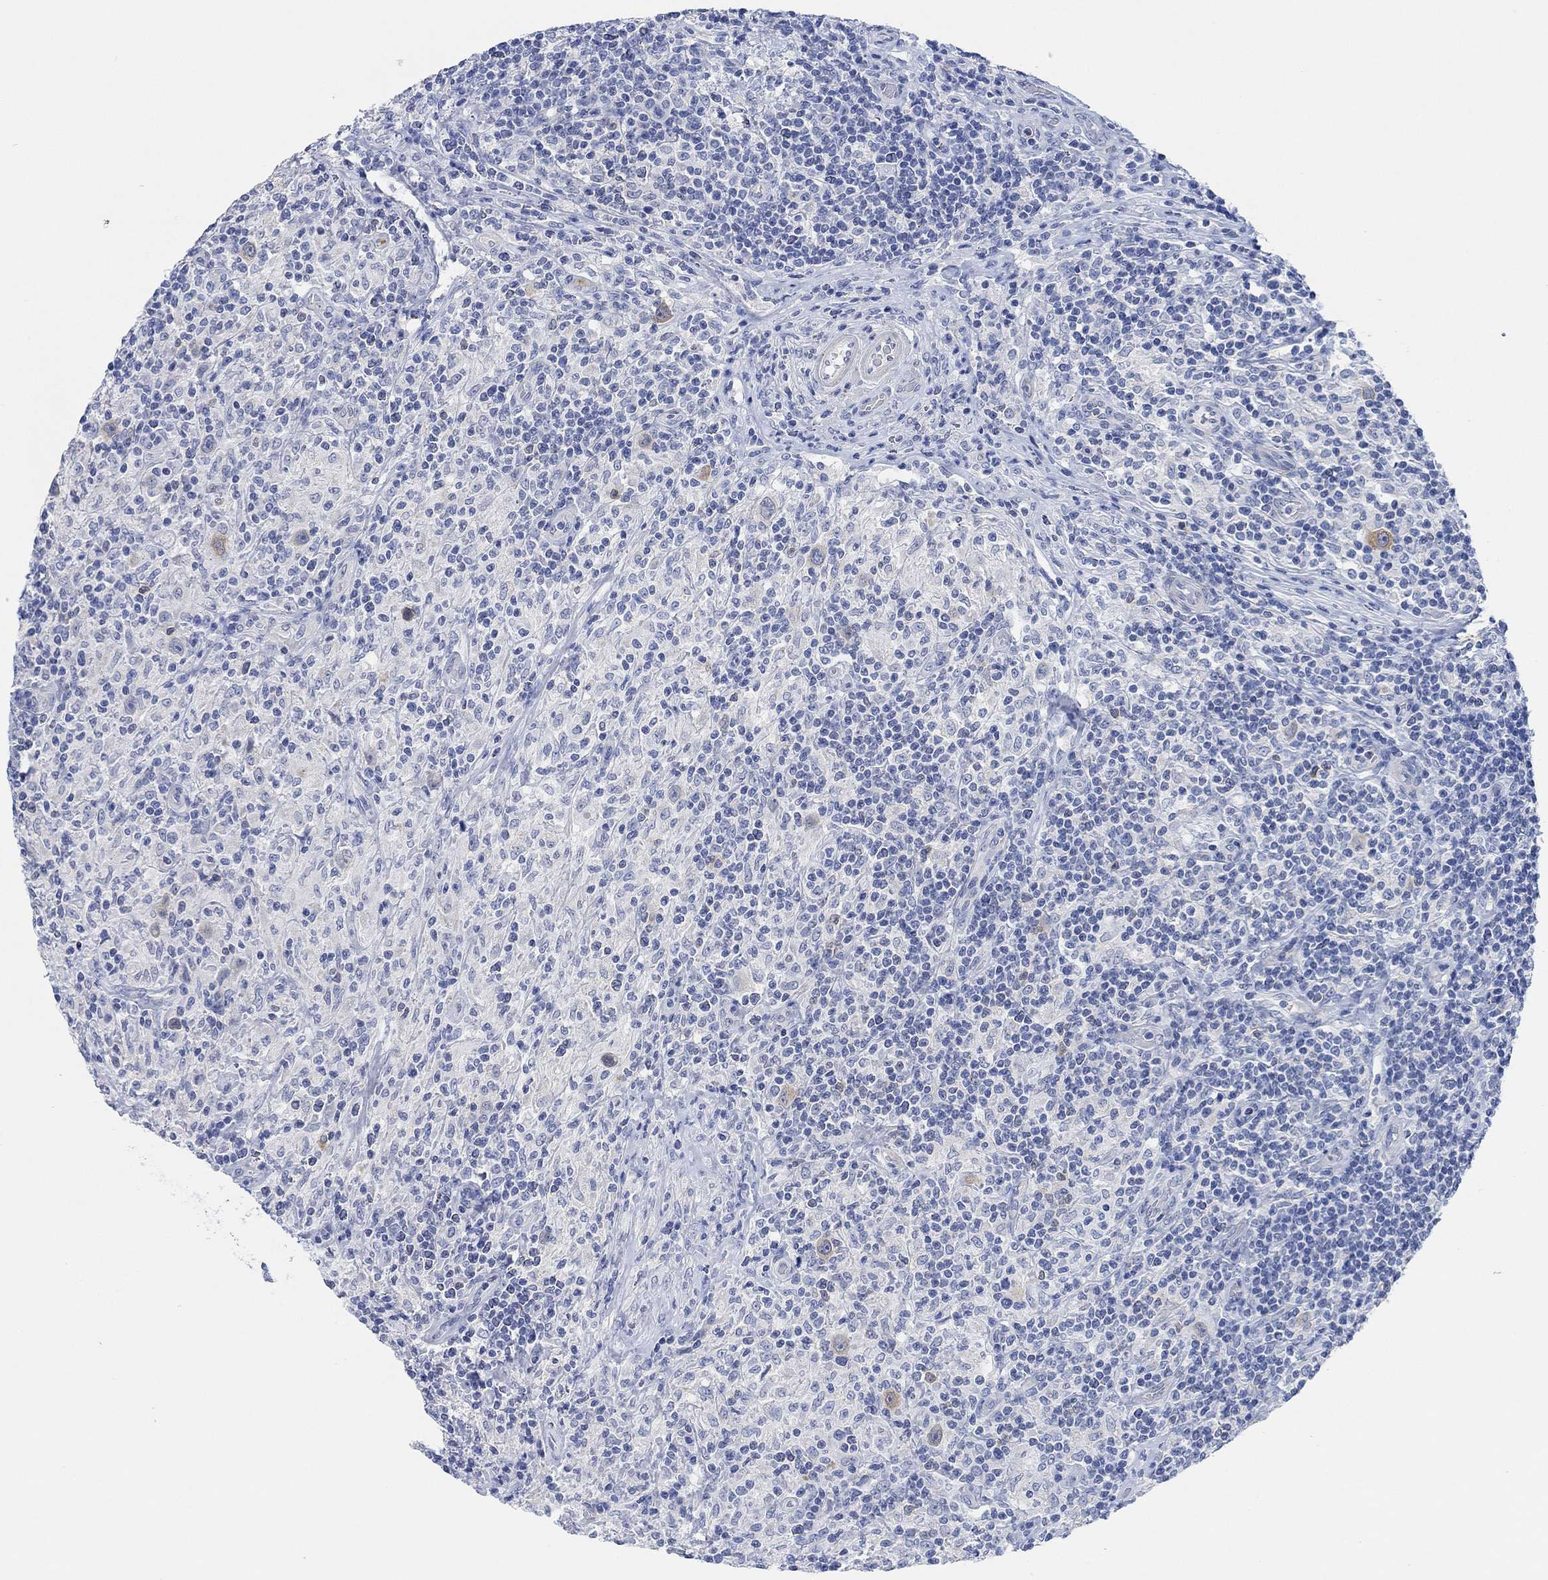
{"staining": {"intensity": "weak", "quantity": "25%-75%", "location": "cytoplasmic/membranous"}, "tissue": "lymphoma", "cell_type": "Tumor cells", "image_type": "cancer", "snomed": [{"axis": "morphology", "description": "Hodgkin's disease, NOS"}, {"axis": "topography", "description": "Lymph node"}], "caption": "Lymphoma stained with a brown dye displays weak cytoplasmic/membranous positive expression in approximately 25%-75% of tumor cells.", "gene": "VAT1L", "patient": {"sex": "male", "age": 70}}